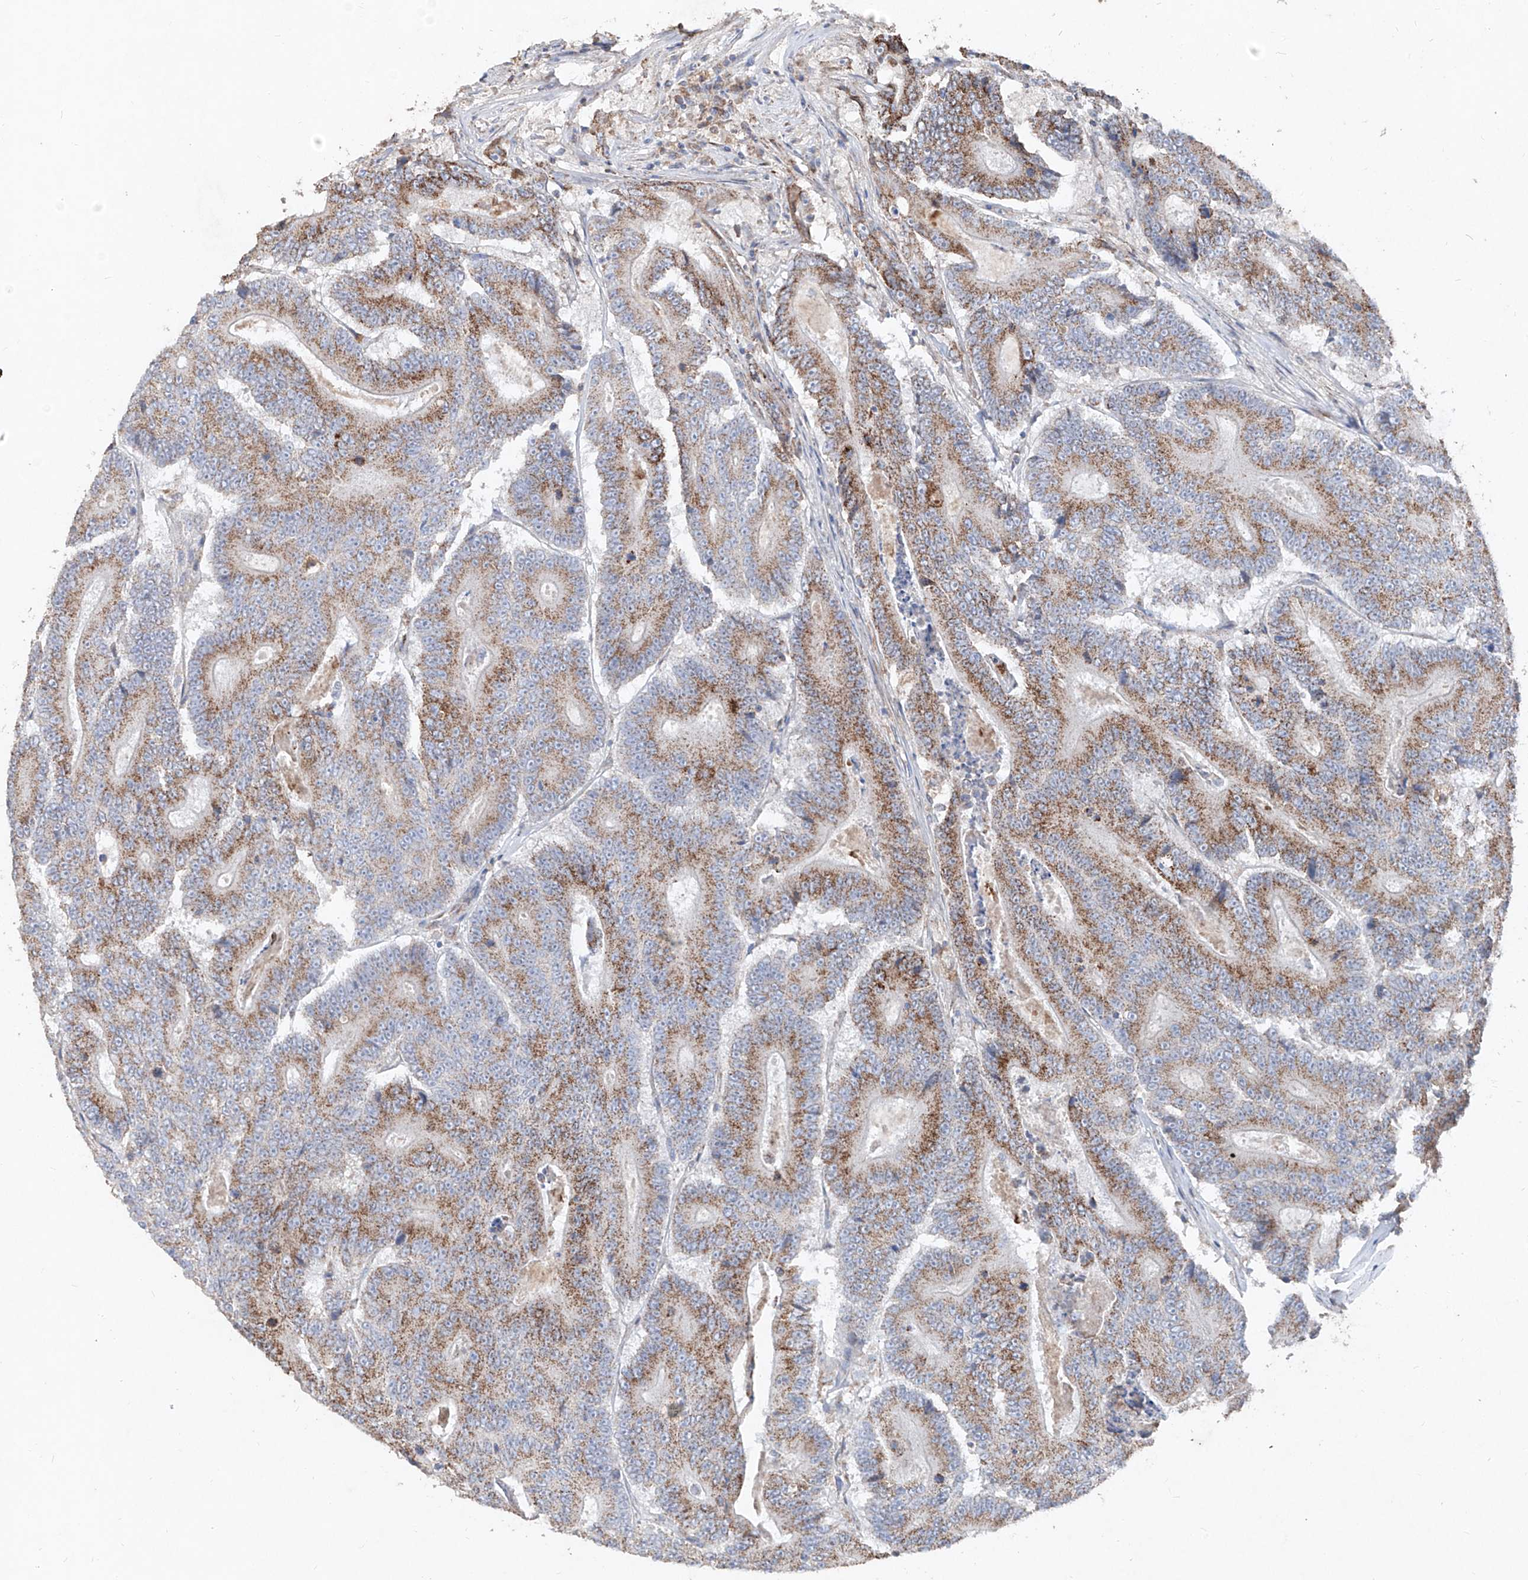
{"staining": {"intensity": "moderate", "quantity": "25%-75%", "location": "cytoplasmic/membranous"}, "tissue": "colorectal cancer", "cell_type": "Tumor cells", "image_type": "cancer", "snomed": [{"axis": "morphology", "description": "Adenocarcinoma, NOS"}, {"axis": "topography", "description": "Colon"}], "caption": "This histopathology image shows immunohistochemistry (IHC) staining of human colorectal adenocarcinoma, with medium moderate cytoplasmic/membranous positivity in approximately 25%-75% of tumor cells.", "gene": "ABCD3", "patient": {"sex": "male", "age": 83}}